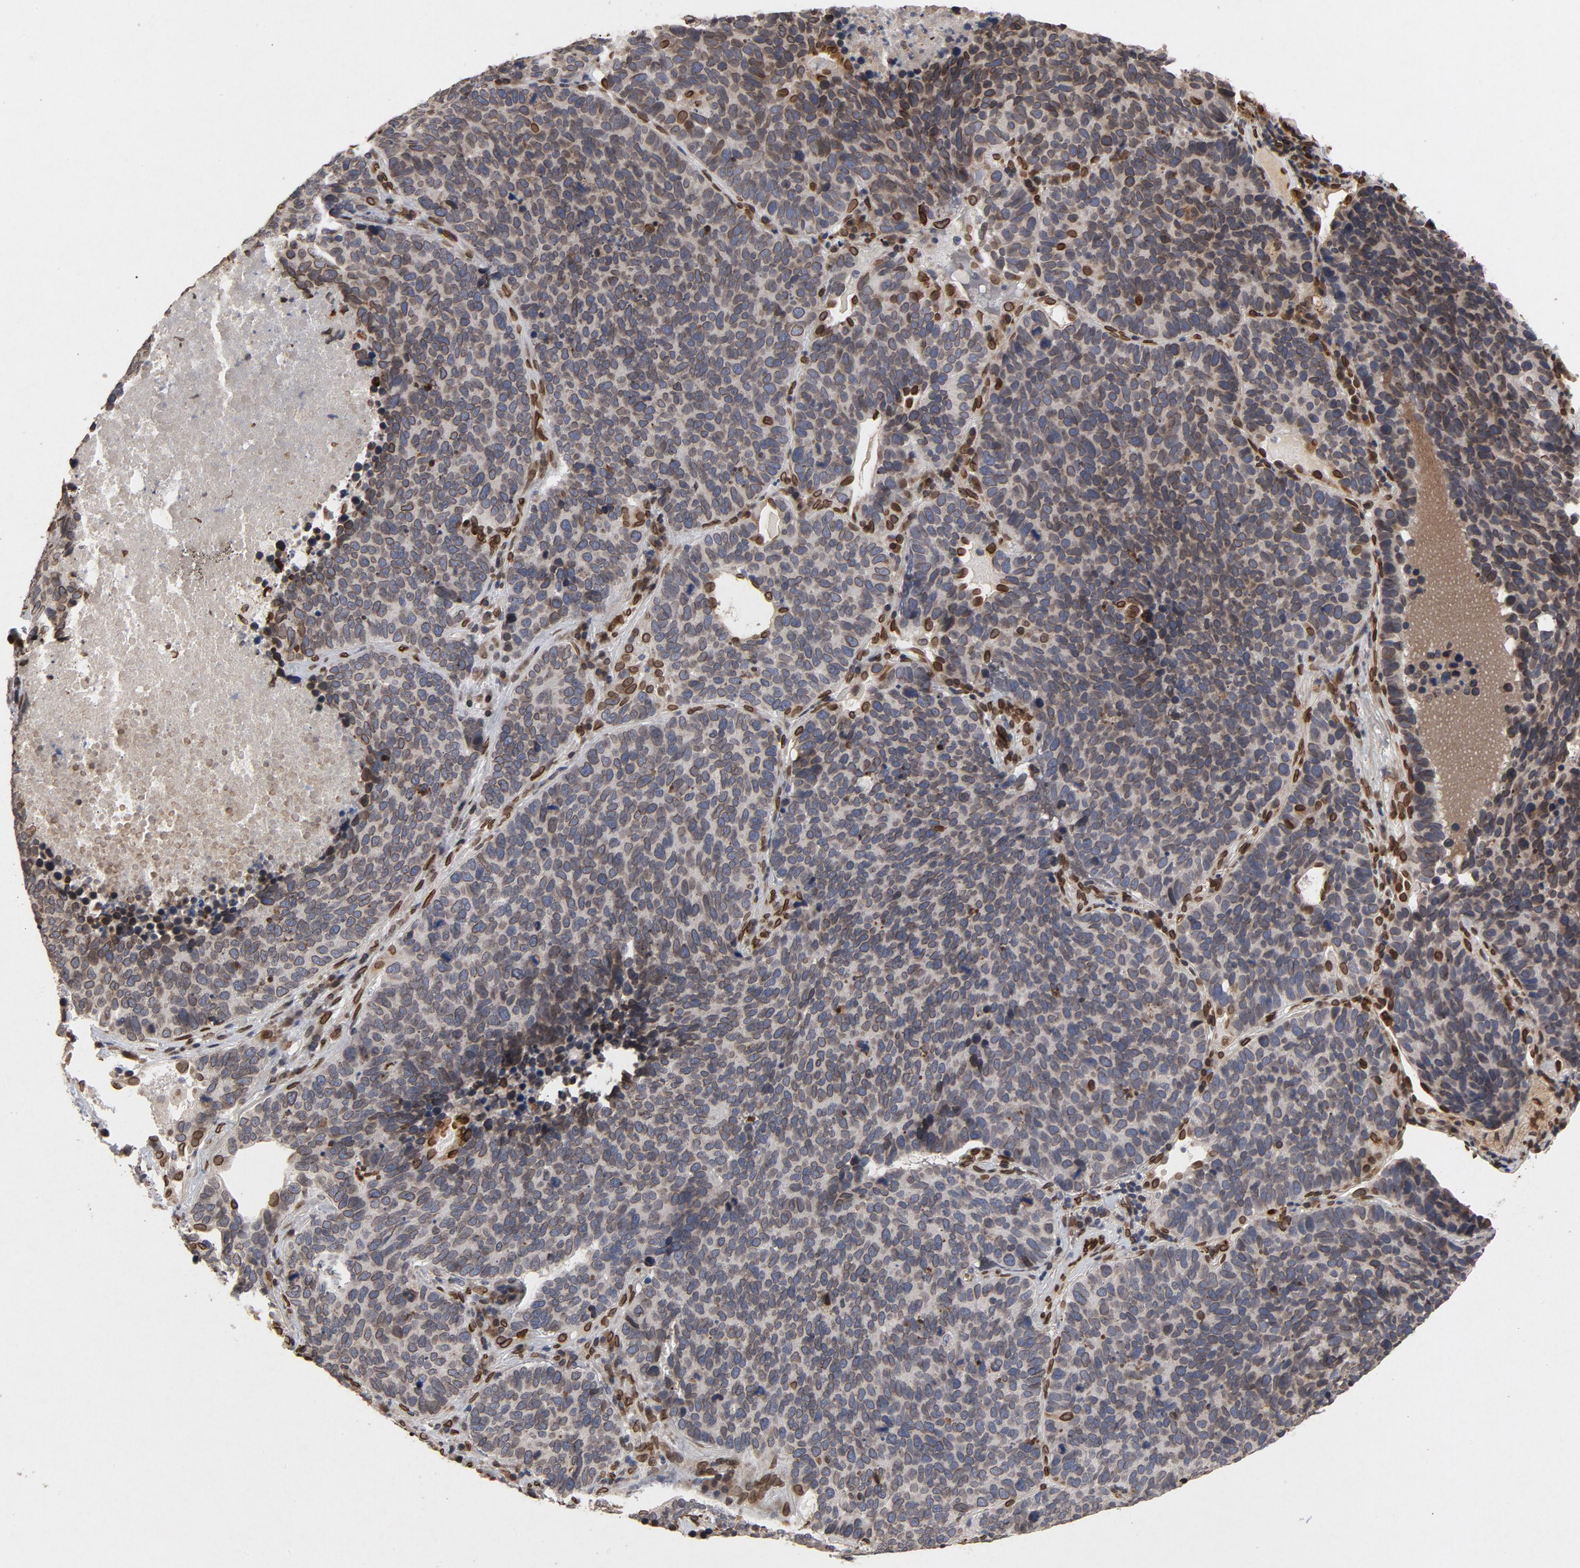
{"staining": {"intensity": "moderate", "quantity": "25%-75%", "location": "cytoplasmic/membranous,nuclear"}, "tissue": "lung cancer", "cell_type": "Tumor cells", "image_type": "cancer", "snomed": [{"axis": "morphology", "description": "Neoplasm, malignant, NOS"}, {"axis": "topography", "description": "Lung"}], "caption": "This image displays immunohistochemistry (IHC) staining of human neoplasm (malignant) (lung), with medium moderate cytoplasmic/membranous and nuclear expression in approximately 25%-75% of tumor cells.", "gene": "LMNA", "patient": {"sex": "female", "age": 75}}